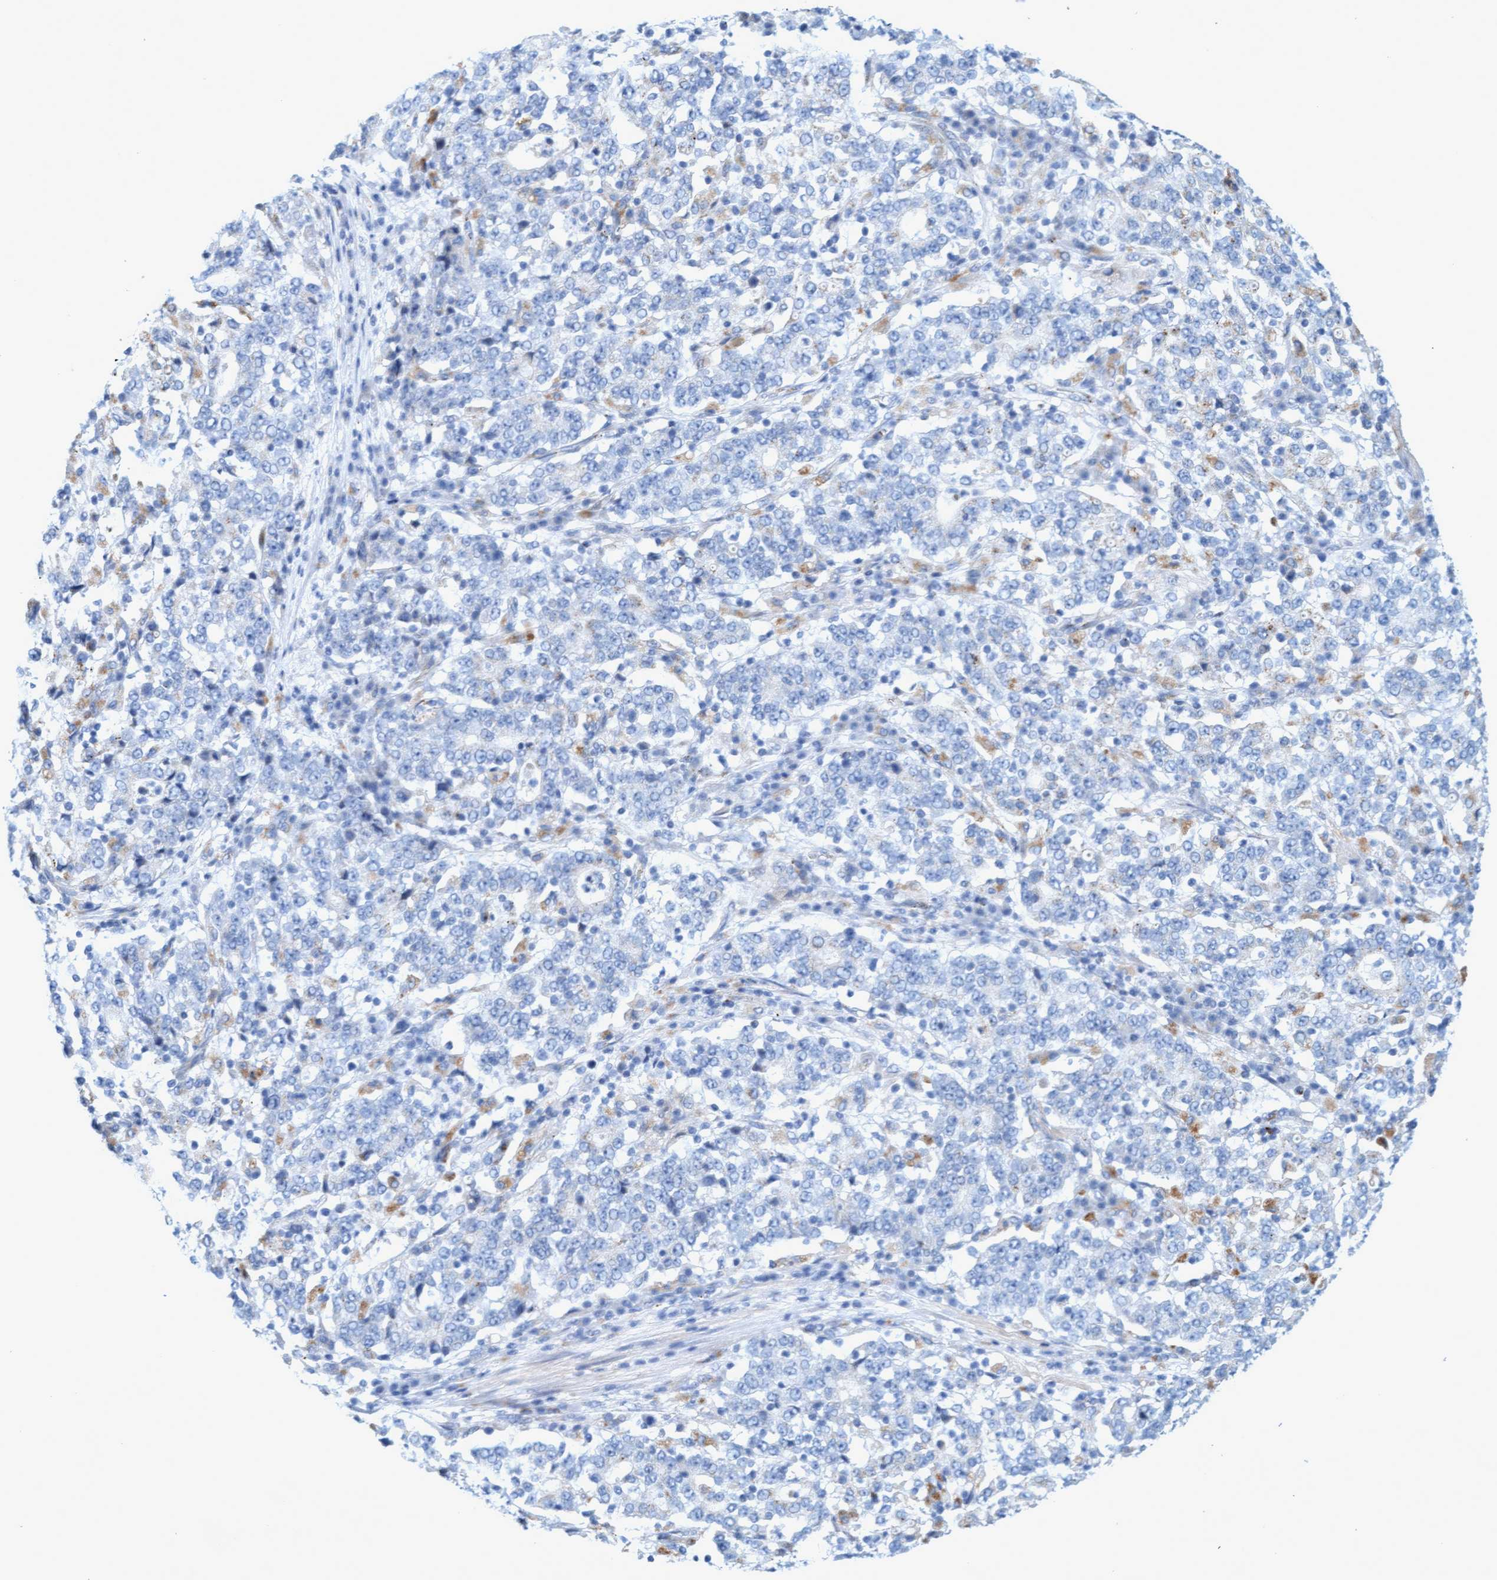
{"staining": {"intensity": "negative", "quantity": "none", "location": "none"}, "tissue": "stomach cancer", "cell_type": "Tumor cells", "image_type": "cancer", "snomed": [{"axis": "morphology", "description": "Adenocarcinoma, NOS"}, {"axis": "topography", "description": "Stomach"}], "caption": "Tumor cells are negative for protein expression in human stomach cancer. (DAB immunohistochemistry, high magnification).", "gene": "SGSH", "patient": {"sex": "male", "age": 59}}